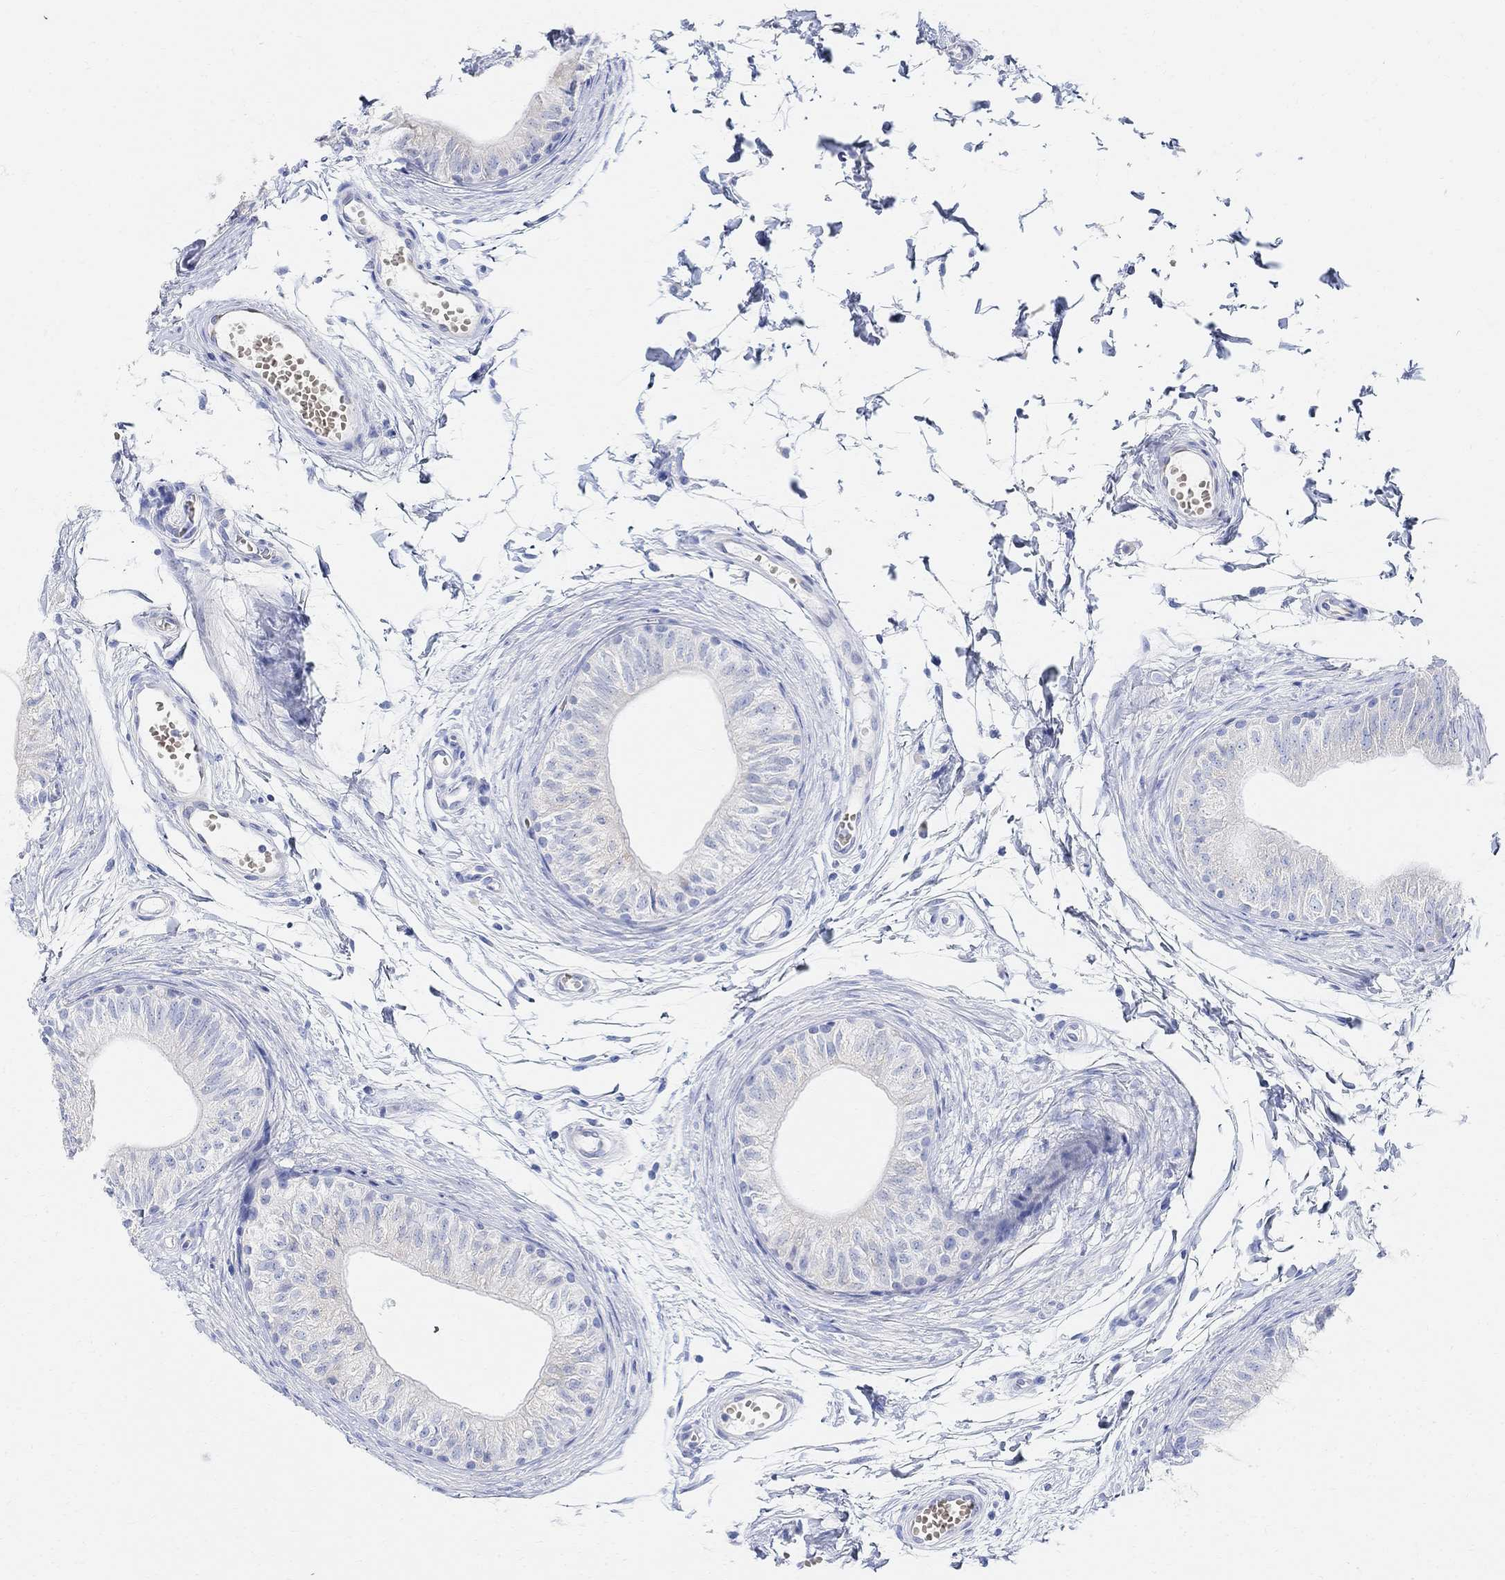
{"staining": {"intensity": "weak", "quantity": "<25%", "location": "cytoplasmic/membranous"}, "tissue": "epididymis", "cell_type": "Glandular cells", "image_type": "normal", "snomed": [{"axis": "morphology", "description": "Normal tissue, NOS"}, {"axis": "topography", "description": "Epididymis"}], "caption": "Immunohistochemistry (IHC) histopathology image of benign epididymis: epididymis stained with DAB shows no significant protein positivity in glandular cells. (Stains: DAB immunohistochemistry (IHC) with hematoxylin counter stain, Microscopy: brightfield microscopy at high magnification).", "gene": "RETNLB", "patient": {"sex": "male", "age": 22}}